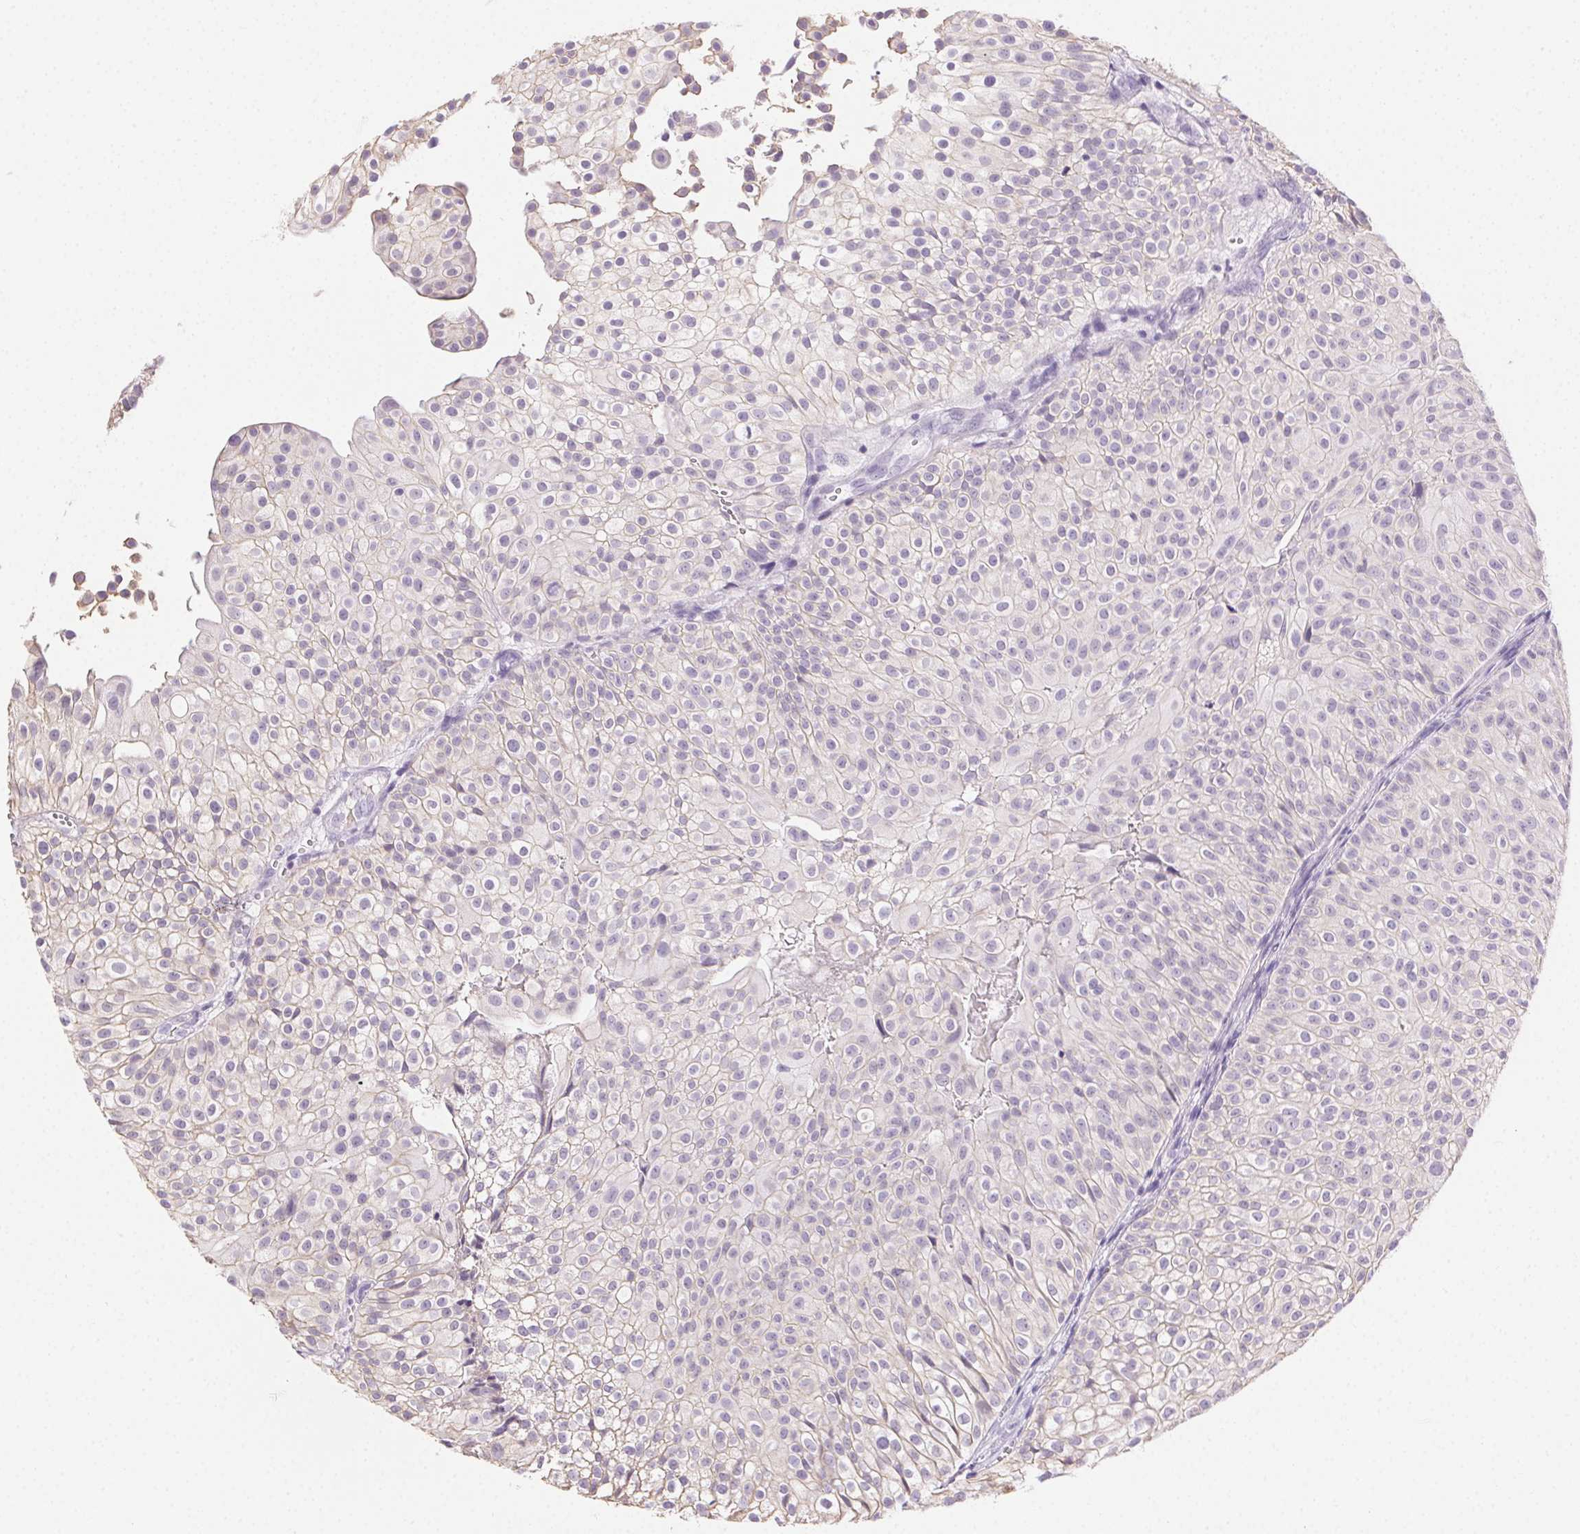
{"staining": {"intensity": "weak", "quantity": "<25%", "location": "cytoplasmic/membranous"}, "tissue": "urothelial cancer", "cell_type": "Tumor cells", "image_type": "cancer", "snomed": [{"axis": "morphology", "description": "Urothelial carcinoma, Low grade"}, {"axis": "topography", "description": "Urinary bladder"}], "caption": "IHC of human urothelial carcinoma (low-grade) demonstrates no staining in tumor cells.", "gene": "CLDN10", "patient": {"sex": "male", "age": 70}}